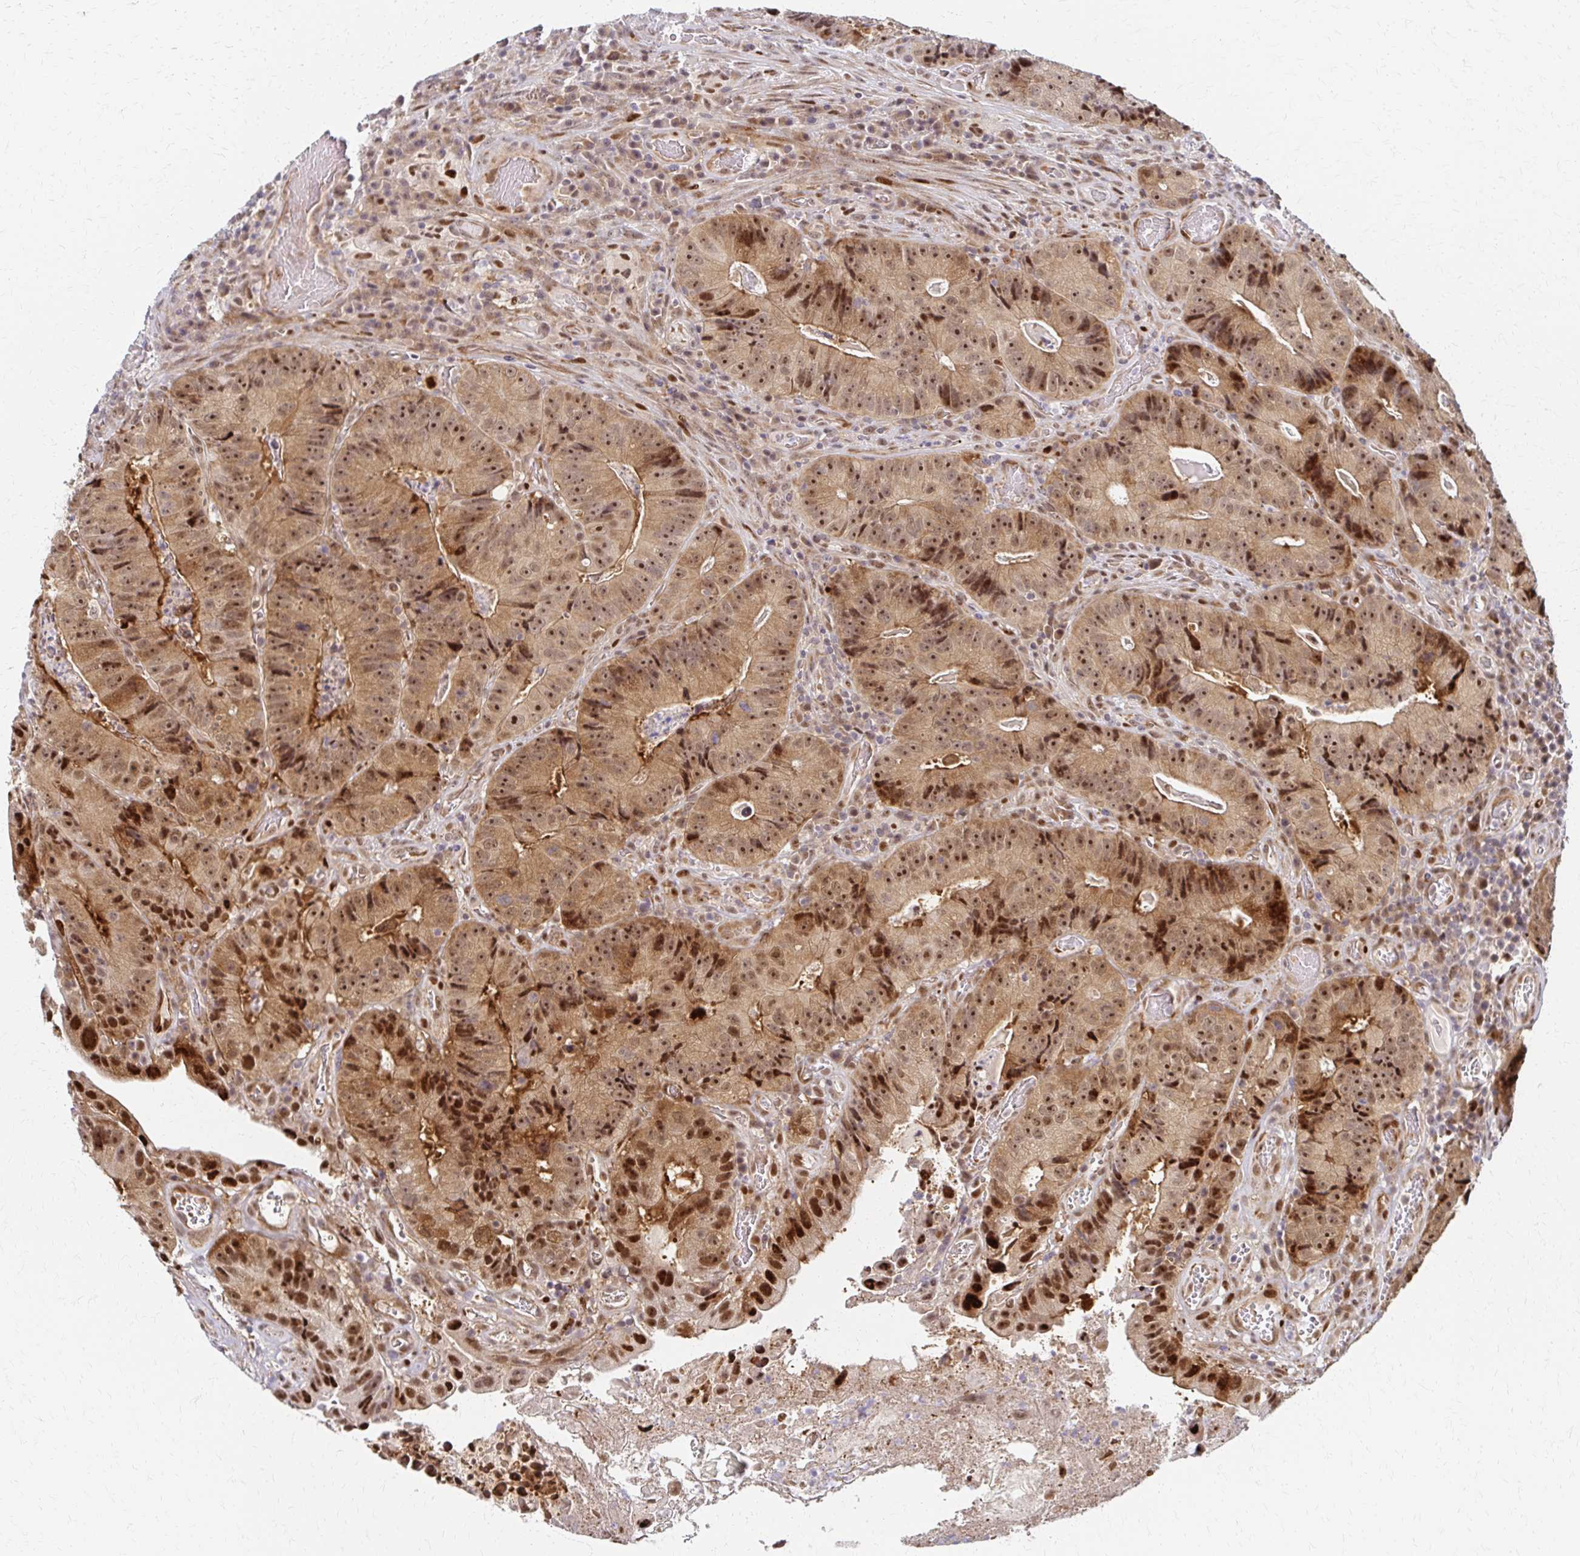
{"staining": {"intensity": "moderate", "quantity": ">75%", "location": "cytoplasmic/membranous,nuclear"}, "tissue": "colorectal cancer", "cell_type": "Tumor cells", "image_type": "cancer", "snomed": [{"axis": "morphology", "description": "Adenocarcinoma, NOS"}, {"axis": "topography", "description": "Colon"}], "caption": "IHC (DAB (3,3'-diaminobenzidine)) staining of human adenocarcinoma (colorectal) displays moderate cytoplasmic/membranous and nuclear protein expression in approximately >75% of tumor cells. The protein of interest is stained brown, and the nuclei are stained in blue (DAB (3,3'-diaminobenzidine) IHC with brightfield microscopy, high magnification).", "gene": "PSMD7", "patient": {"sex": "female", "age": 86}}